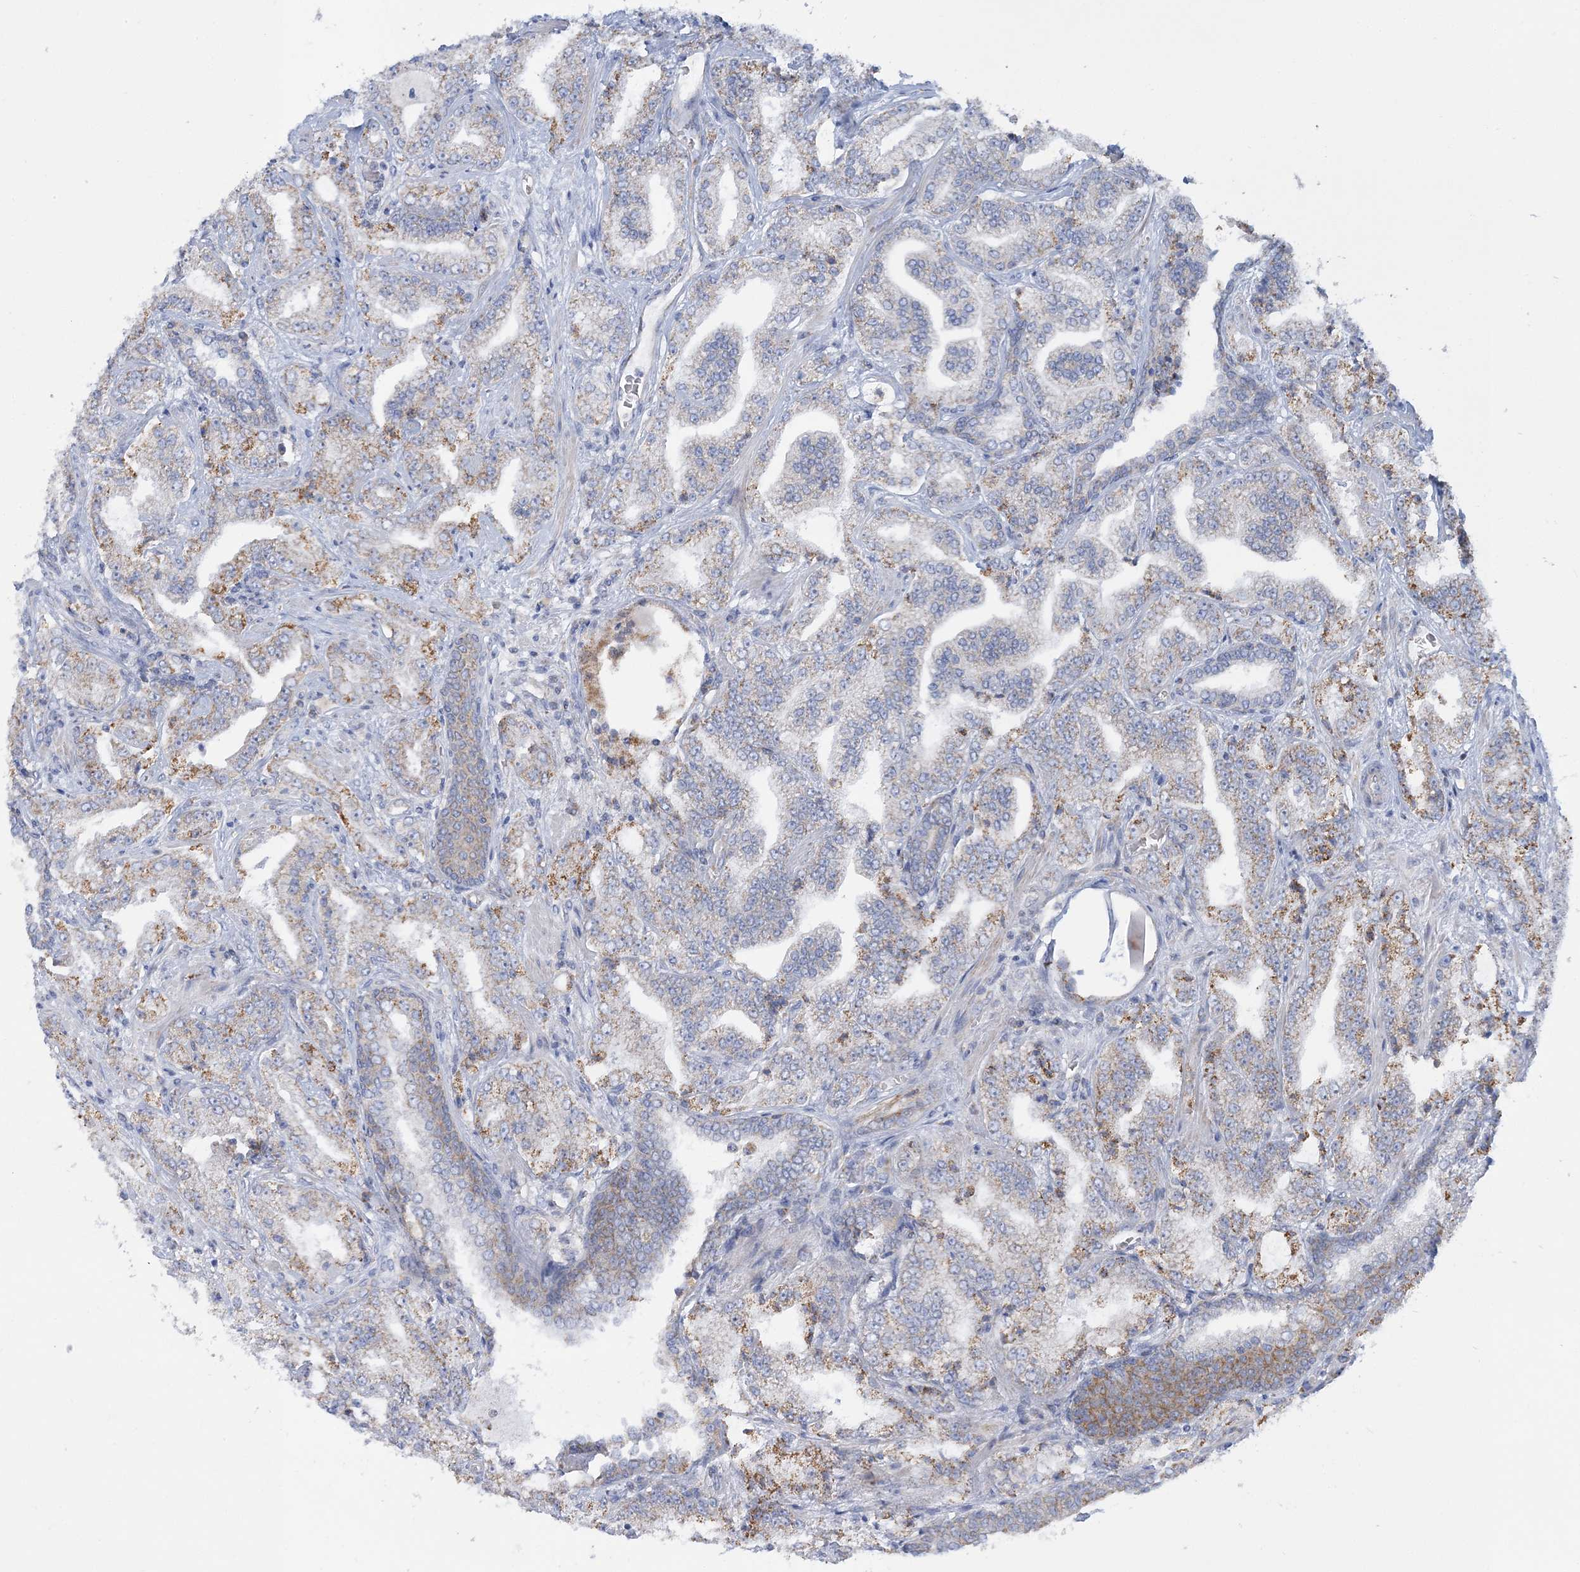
{"staining": {"intensity": "moderate", "quantity": "<25%", "location": "cytoplasmic/membranous"}, "tissue": "prostate cancer", "cell_type": "Tumor cells", "image_type": "cancer", "snomed": [{"axis": "morphology", "description": "Adenocarcinoma, High grade"}, {"axis": "topography", "description": "Prostate"}], "caption": "An immunohistochemistry (IHC) image of neoplastic tissue is shown. Protein staining in brown shows moderate cytoplasmic/membranous positivity in prostate cancer within tumor cells.", "gene": "TBC1D14", "patient": {"sex": "male", "age": 64}}